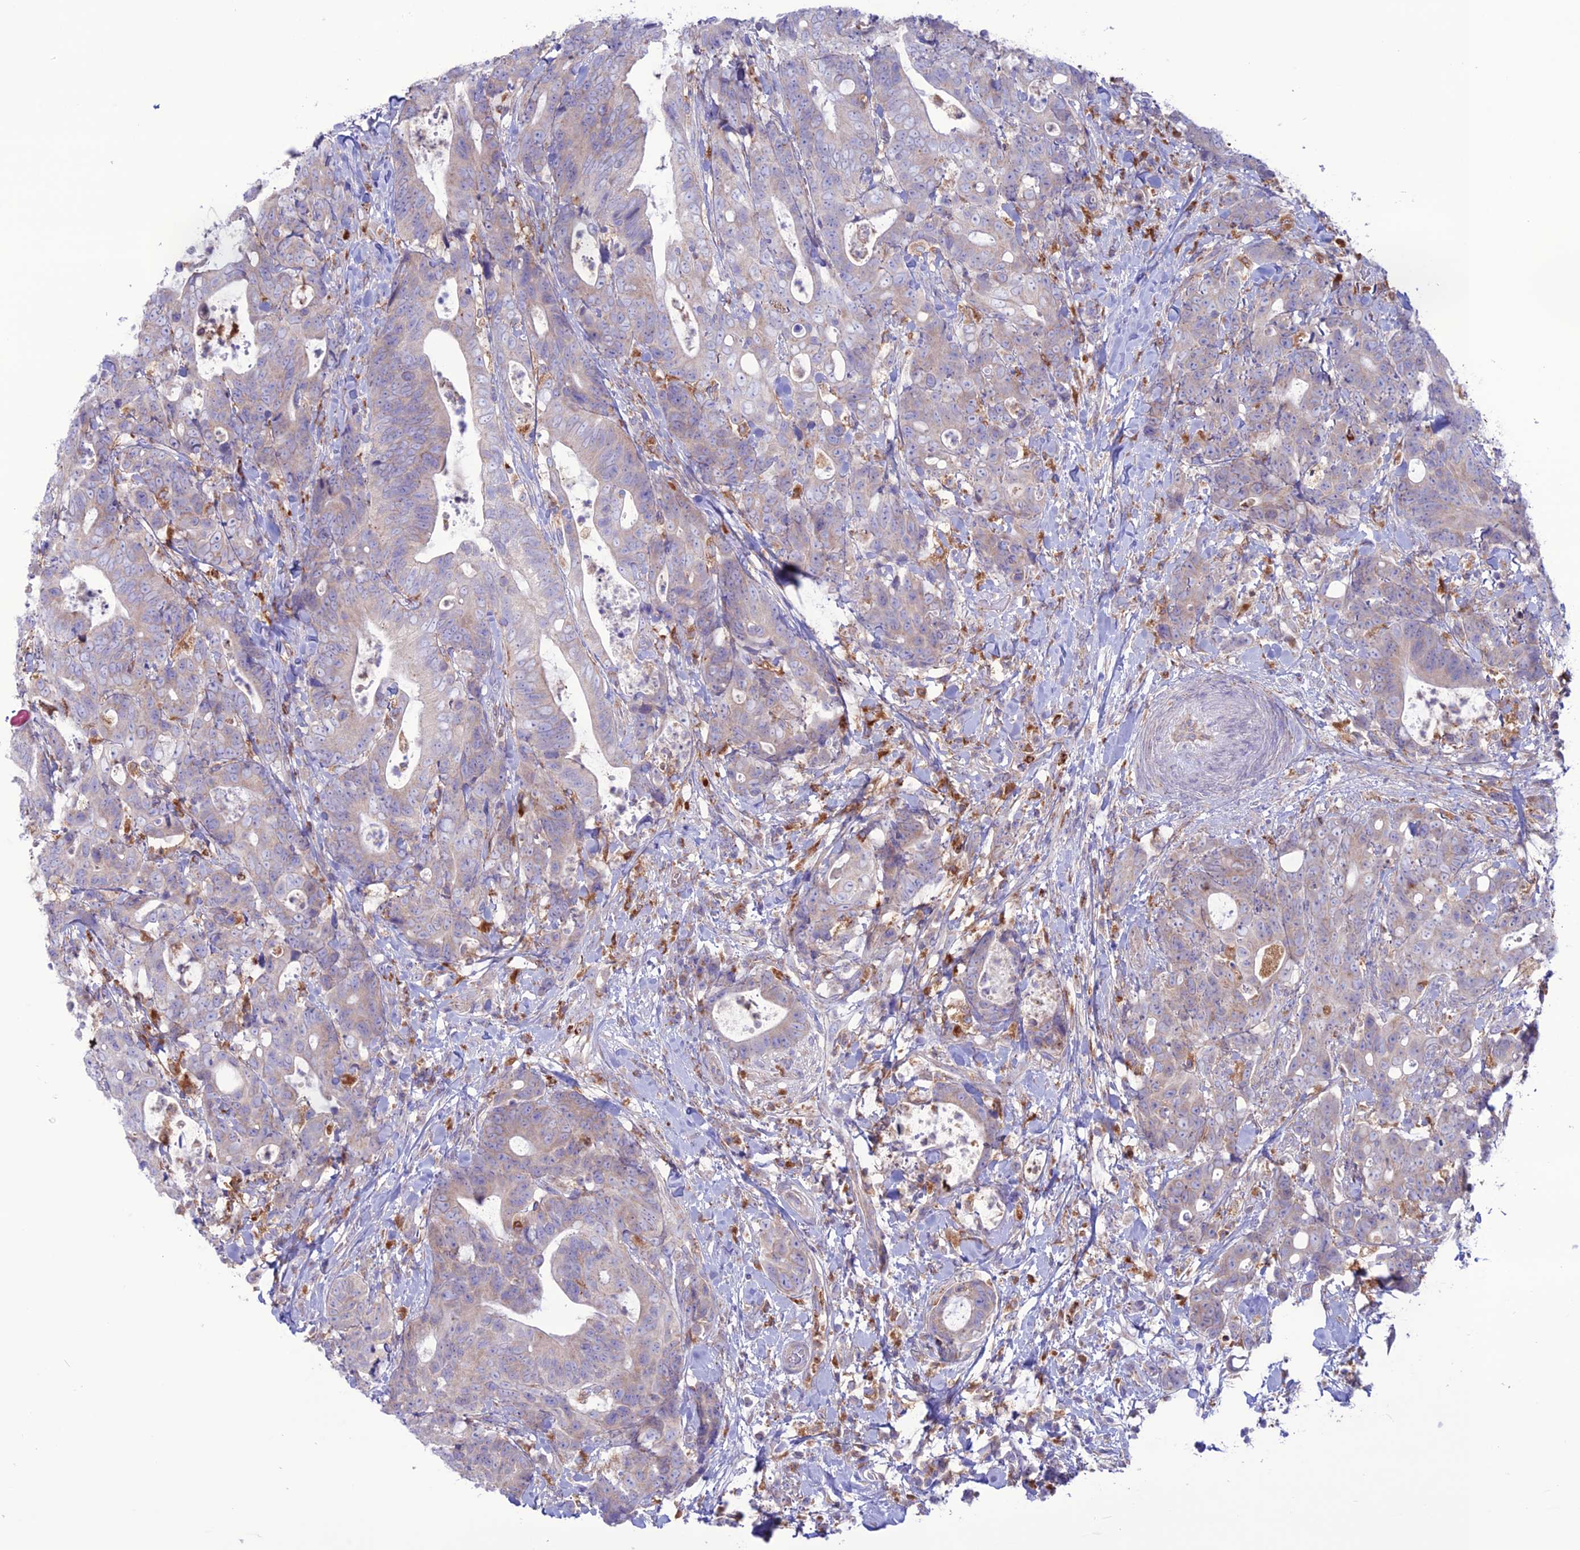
{"staining": {"intensity": "weak", "quantity": "<25%", "location": "cytoplasmic/membranous"}, "tissue": "colorectal cancer", "cell_type": "Tumor cells", "image_type": "cancer", "snomed": [{"axis": "morphology", "description": "Adenocarcinoma, NOS"}, {"axis": "topography", "description": "Colon"}], "caption": "This is an IHC image of colorectal cancer (adenocarcinoma). There is no staining in tumor cells.", "gene": "CLCN7", "patient": {"sex": "female", "age": 82}}